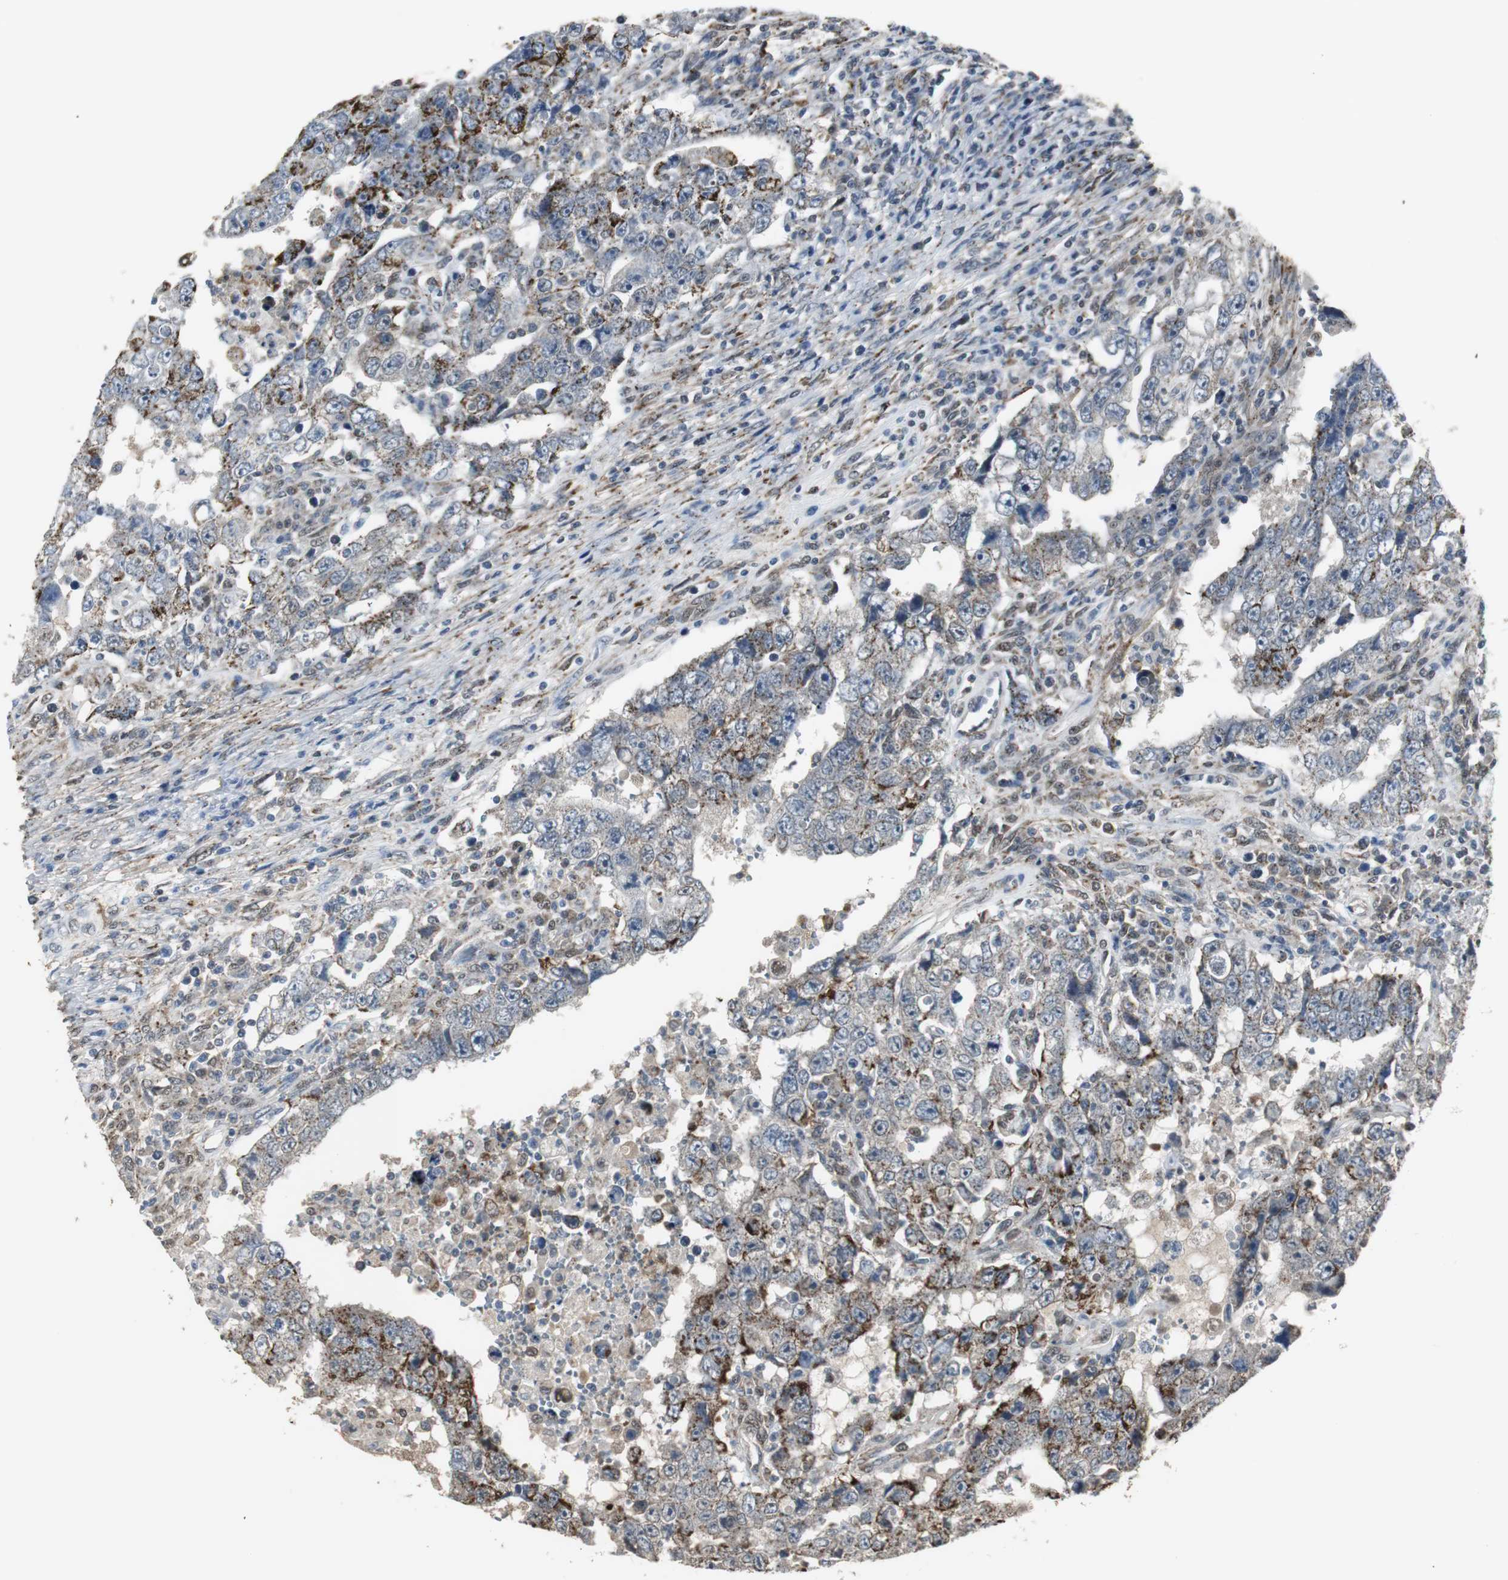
{"staining": {"intensity": "strong", "quantity": "<25%", "location": "cytoplasmic/membranous"}, "tissue": "testis cancer", "cell_type": "Tumor cells", "image_type": "cancer", "snomed": [{"axis": "morphology", "description": "Carcinoma, Embryonal, NOS"}, {"axis": "topography", "description": "Testis"}], "caption": "Immunohistochemistry (DAB) staining of testis cancer (embryonal carcinoma) exhibits strong cytoplasmic/membranous protein expression in about <25% of tumor cells.", "gene": "PLIN3", "patient": {"sex": "male", "age": 26}}